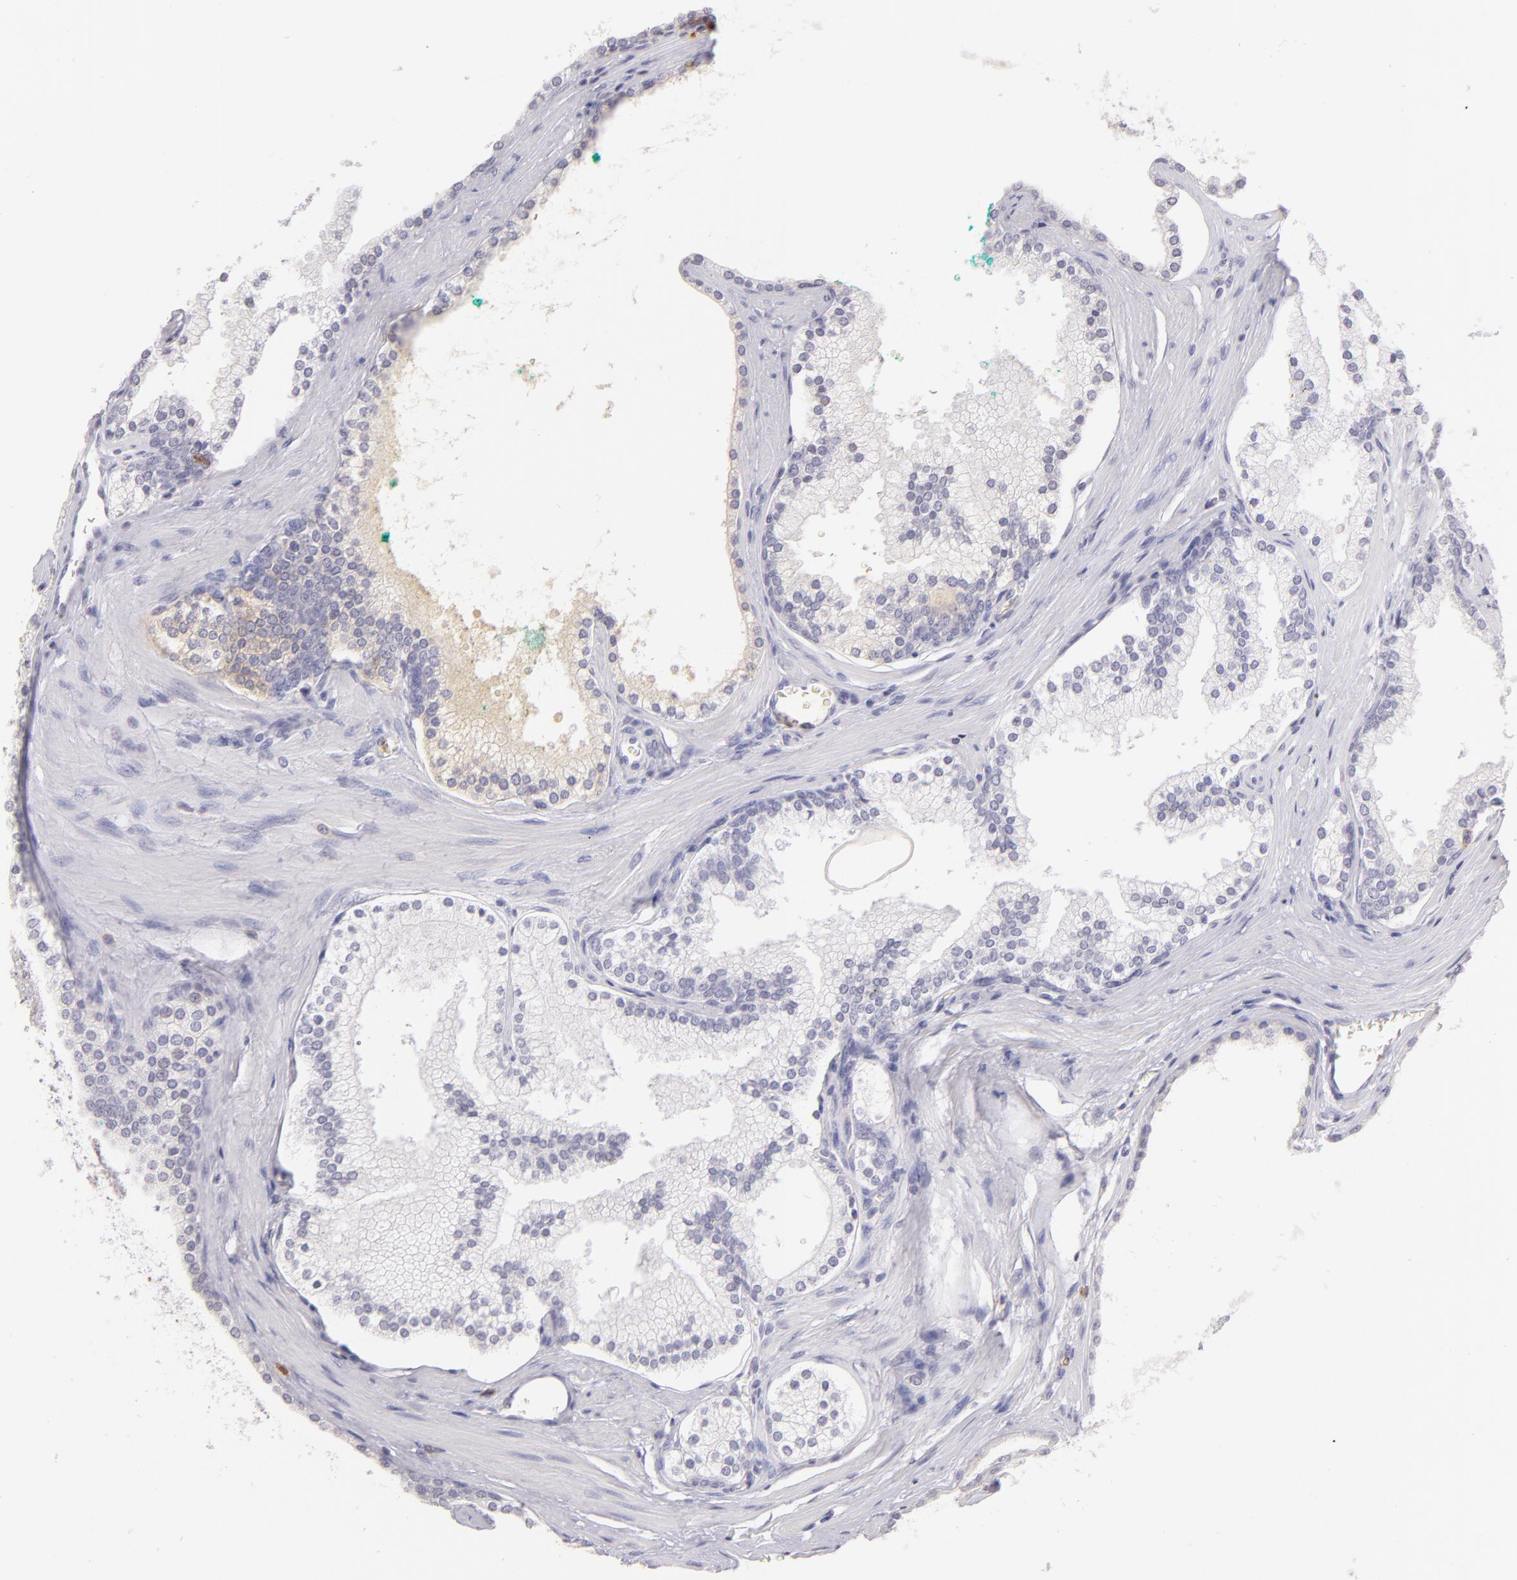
{"staining": {"intensity": "negative", "quantity": "none", "location": "none"}, "tissue": "prostate cancer", "cell_type": "Tumor cells", "image_type": "cancer", "snomed": [{"axis": "morphology", "description": "Adenocarcinoma, High grade"}, {"axis": "topography", "description": "Prostate"}], "caption": "An immunohistochemistry (IHC) histopathology image of adenocarcinoma (high-grade) (prostate) is shown. There is no staining in tumor cells of adenocarcinoma (high-grade) (prostate). Nuclei are stained in blue.", "gene": "IL2RA", "patient": {"sex": "male", "age": 71}}